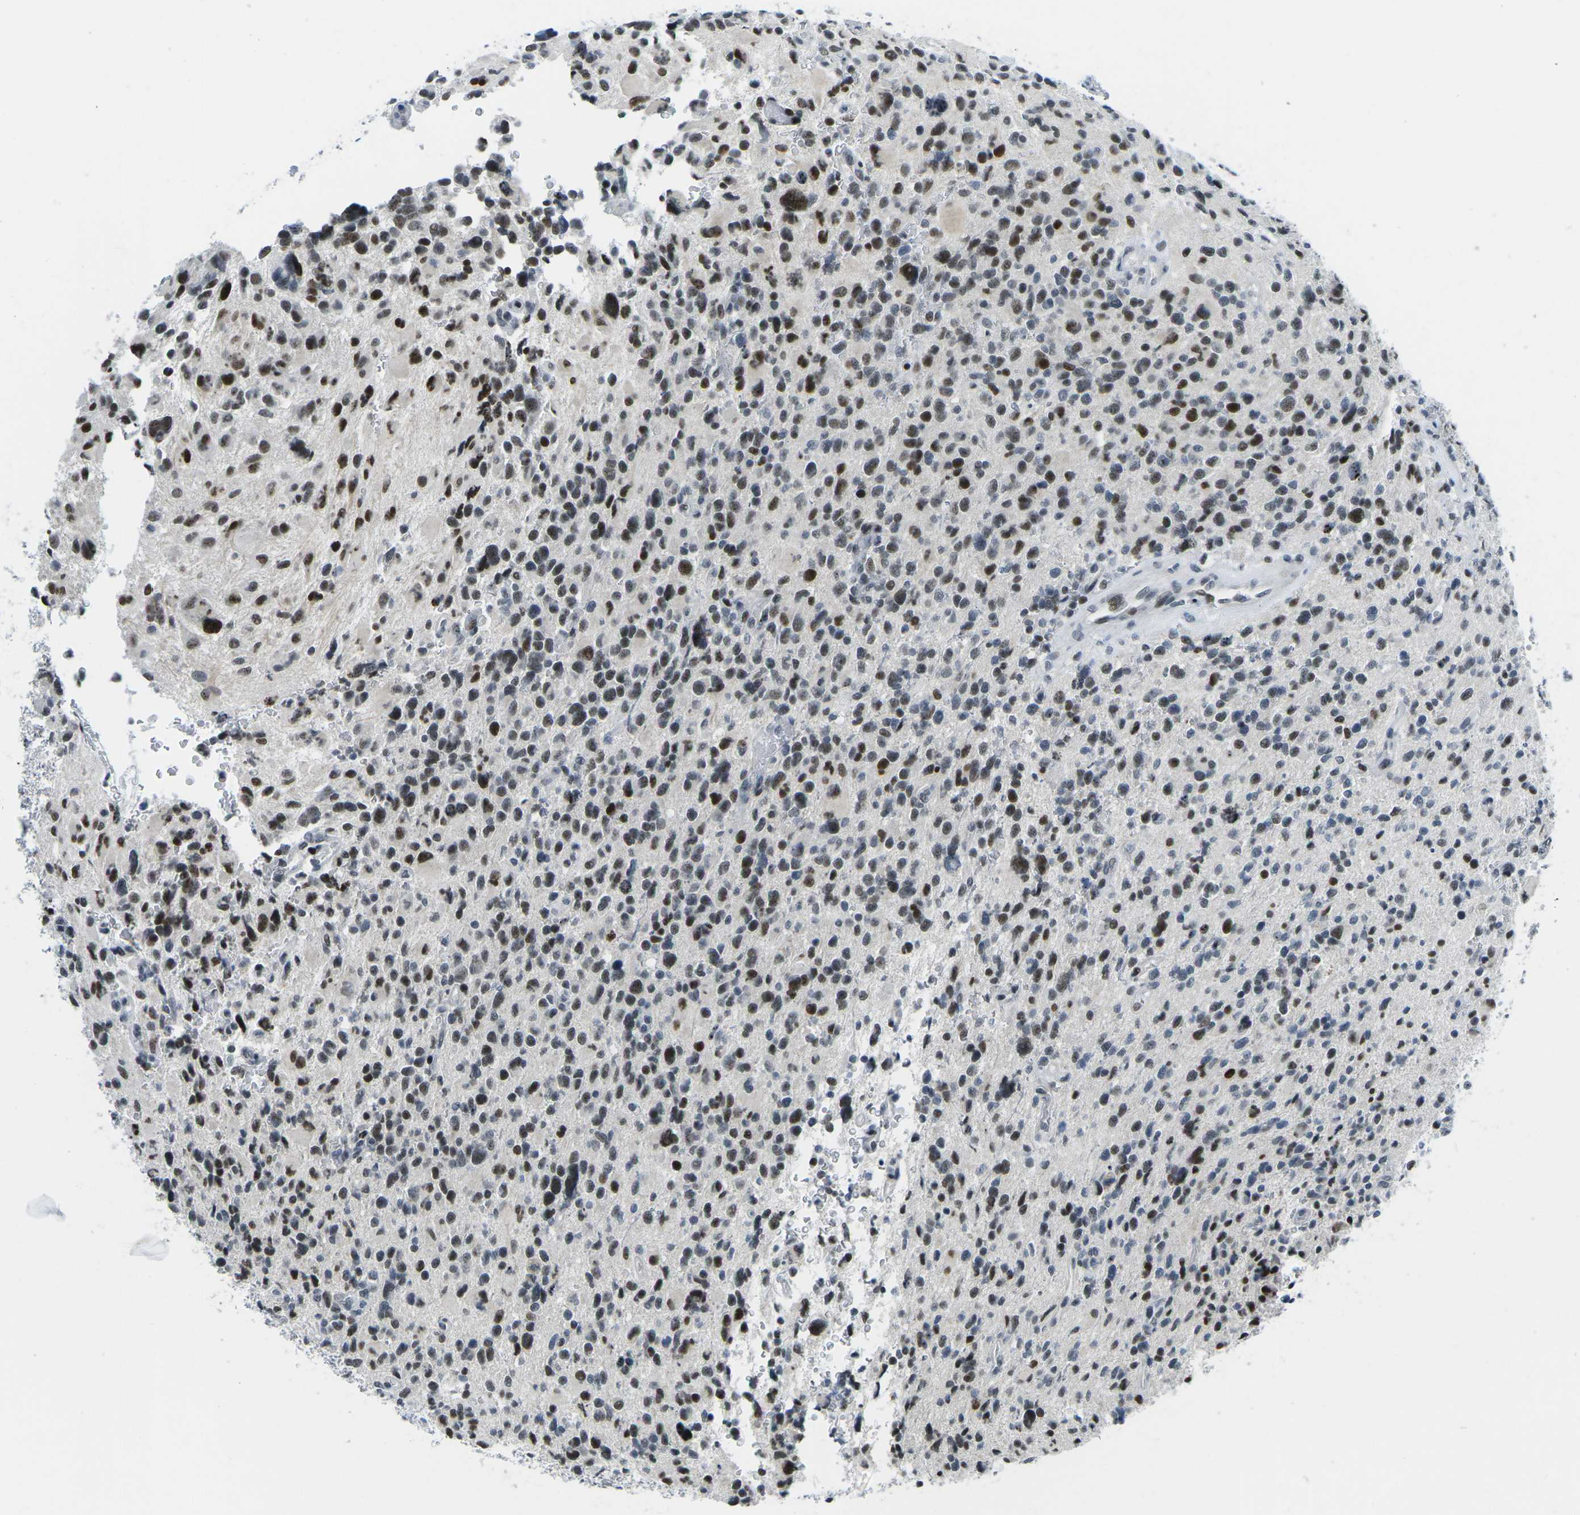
{"staining": {"intensity": "moderate", "quantity": ">75%", "location": "nuclear"}, "tissue": "glioma", "cell_type": "Tumor cells", "image_type": "cancer", "snomed": [{"axis": "morphology", "description": "Glioma, malignant, High grade"}, {"axis": "topography", "description": "Brain"}], "caption": "Immunohistochemistry (IHC) (DAB) staining of human glioma displays moderate nuclear protein positivity in about >75% of tumor cells.", "gene": "PRPF8", "patient": {"sex": "male", "age": 48}}